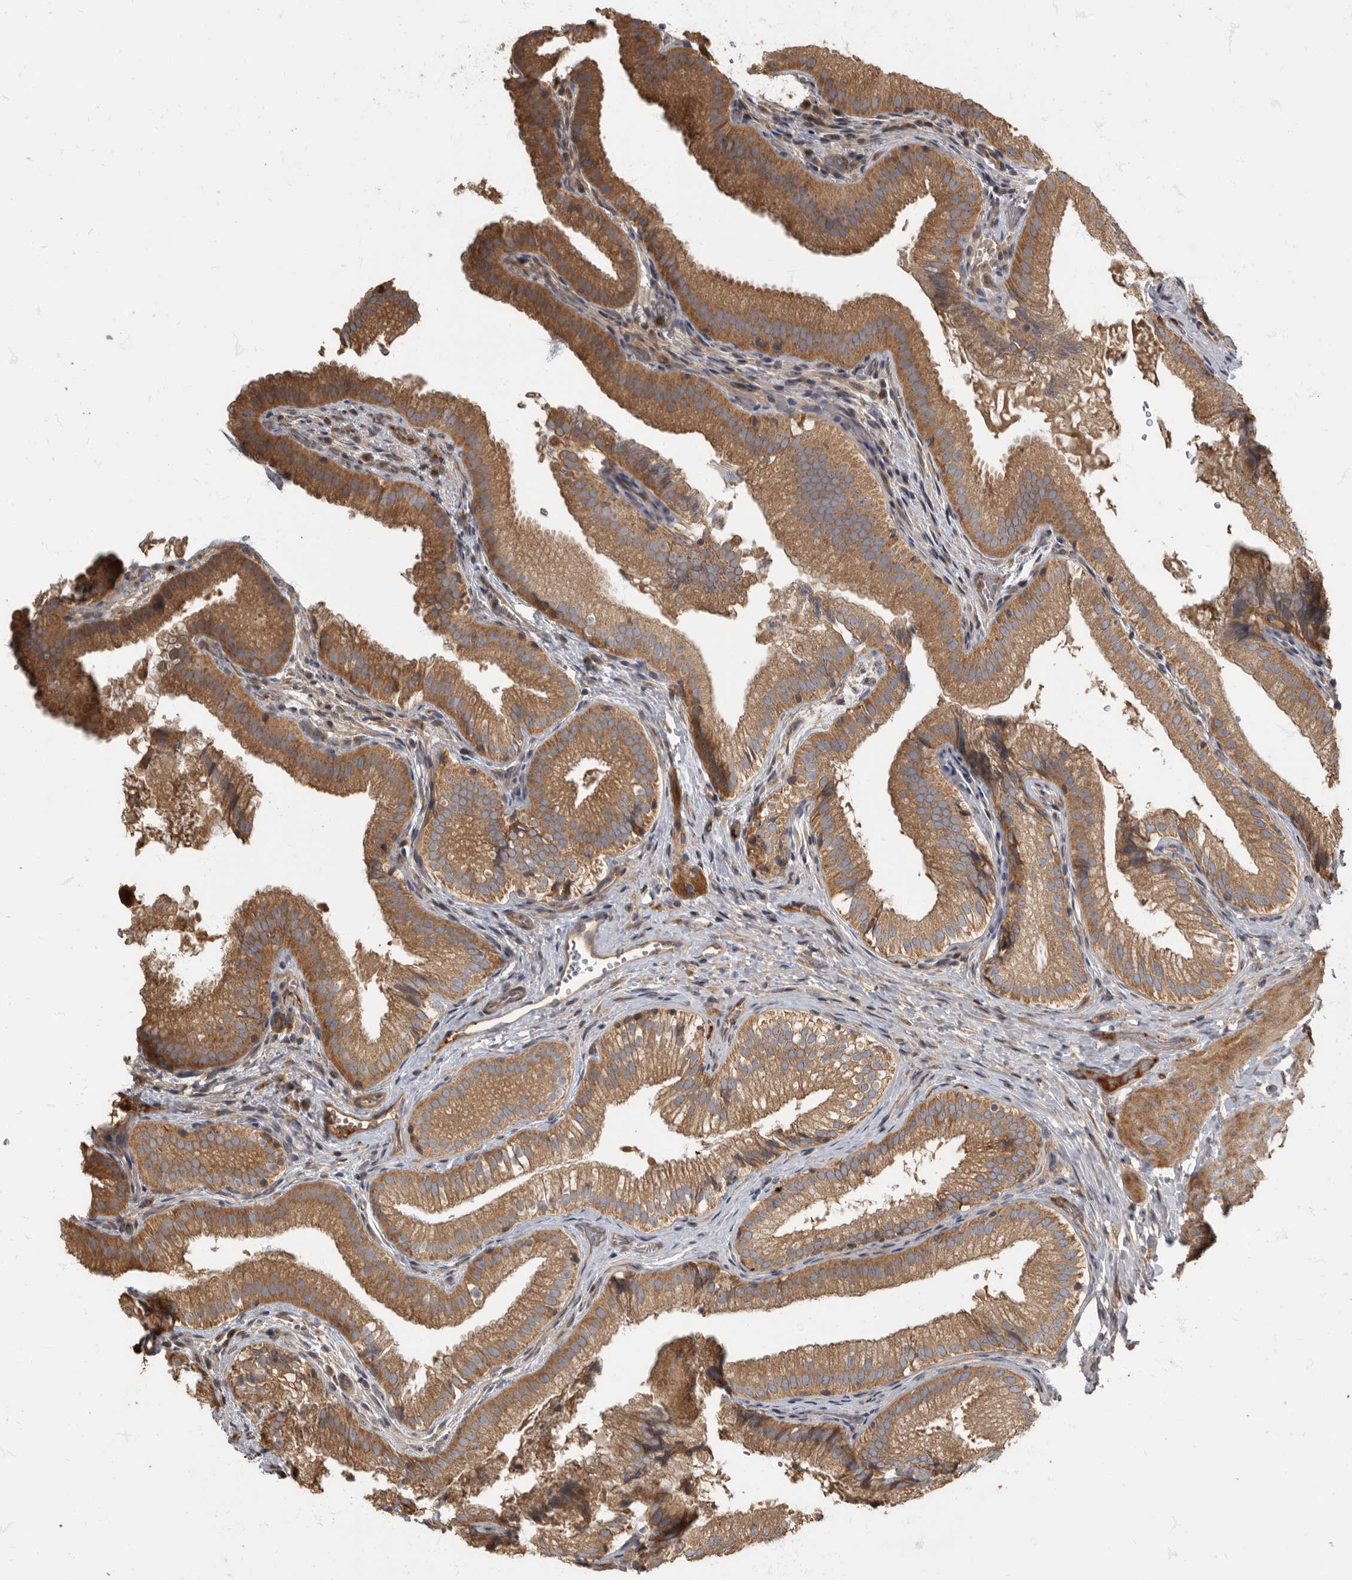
{"staining": {"intensity": "moderate", "quantity": ">75%", "location": "cytoplasmic/membranous"}, "tissue": "gallbladder", "cell_type": "Glandular cells", "image_type": "normal", "snomed": [{"axis": "morphology", "description": "Normal tissue, NOS"}, {"axis": "topography", "description": "Gallbladder"}], "caption": "An image of gallbladder stained for a protein exhibits moderate cytoplasmic/membranous brown staining in glandular cells. The protein of interest is stained brown, and the nuclei are stained in blue (DAB (3,3'-diaminobenzidine) IHC with brightfield microscopy, high magnification).", "gene": "DAAM1", "patient": {"sex": "female", "age": 30}}